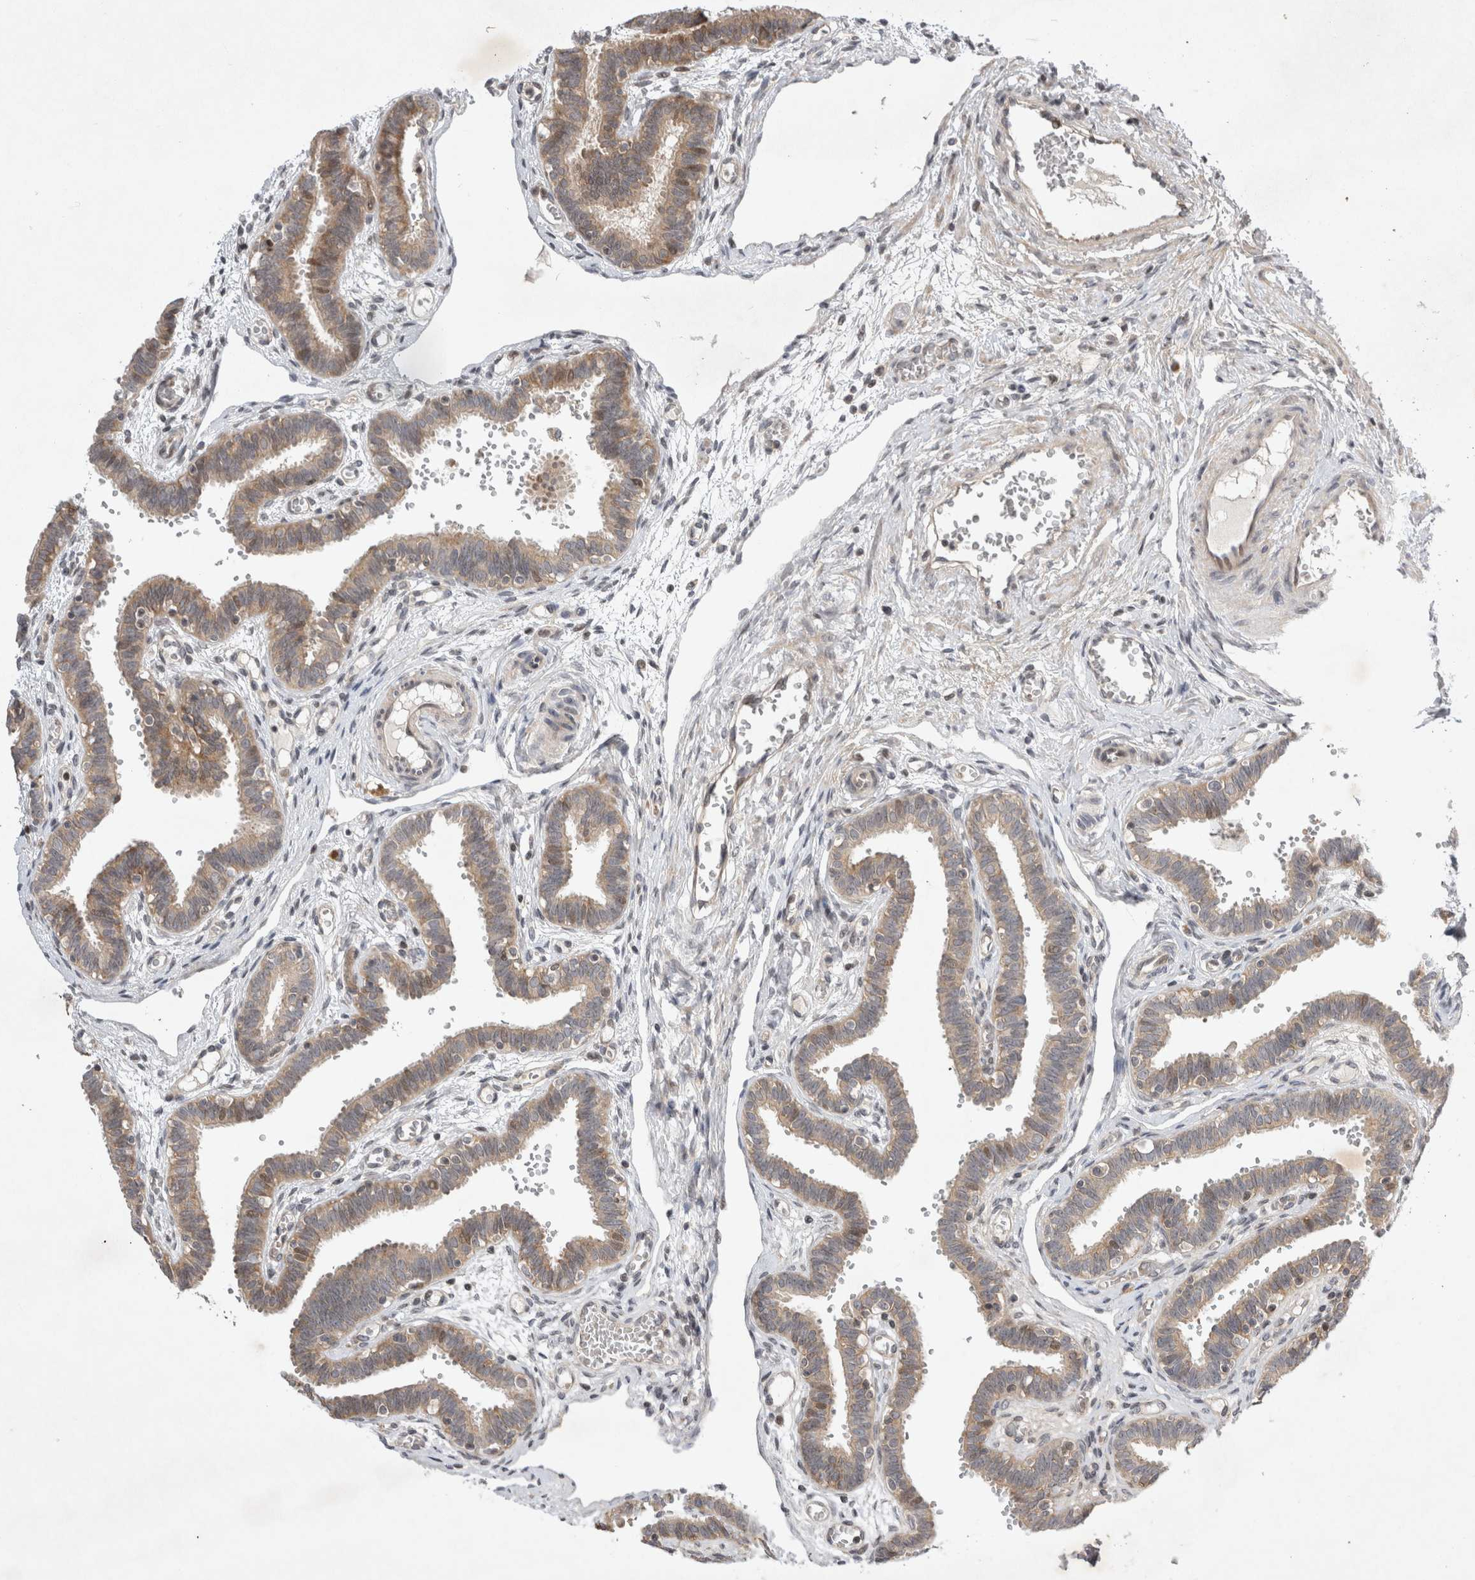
{"staining": {"intensity": "moderate", "quantity": ">75%", "location": "cytoplasmic/membranous,nuclear"}, "tissue": "fallopian tube", "cell_type": "Glandular cells", "image_type": "normal", "snomed": [{"axis": "morphology", "description": "Normal tissue, NOS"}, {"axis": "topography", "description": "Fallopian tube"}, {"axis": "topography", "description": "Placenta"}], "caption": "A high-resolution image shows IHC staining of normal fallopian tube, which displays moderate cytoplasmic/membranous,nuclear positivity in about >75% of glandular cells. The staining is performed using DAB (3,3'-diaminobenzidine) brown chromogen to label protein expression. The nuclei are counter-stained blue using hematoxylin.", "gene": "EIF2AK1", "patient": {"sex": "female", "age": 32}}